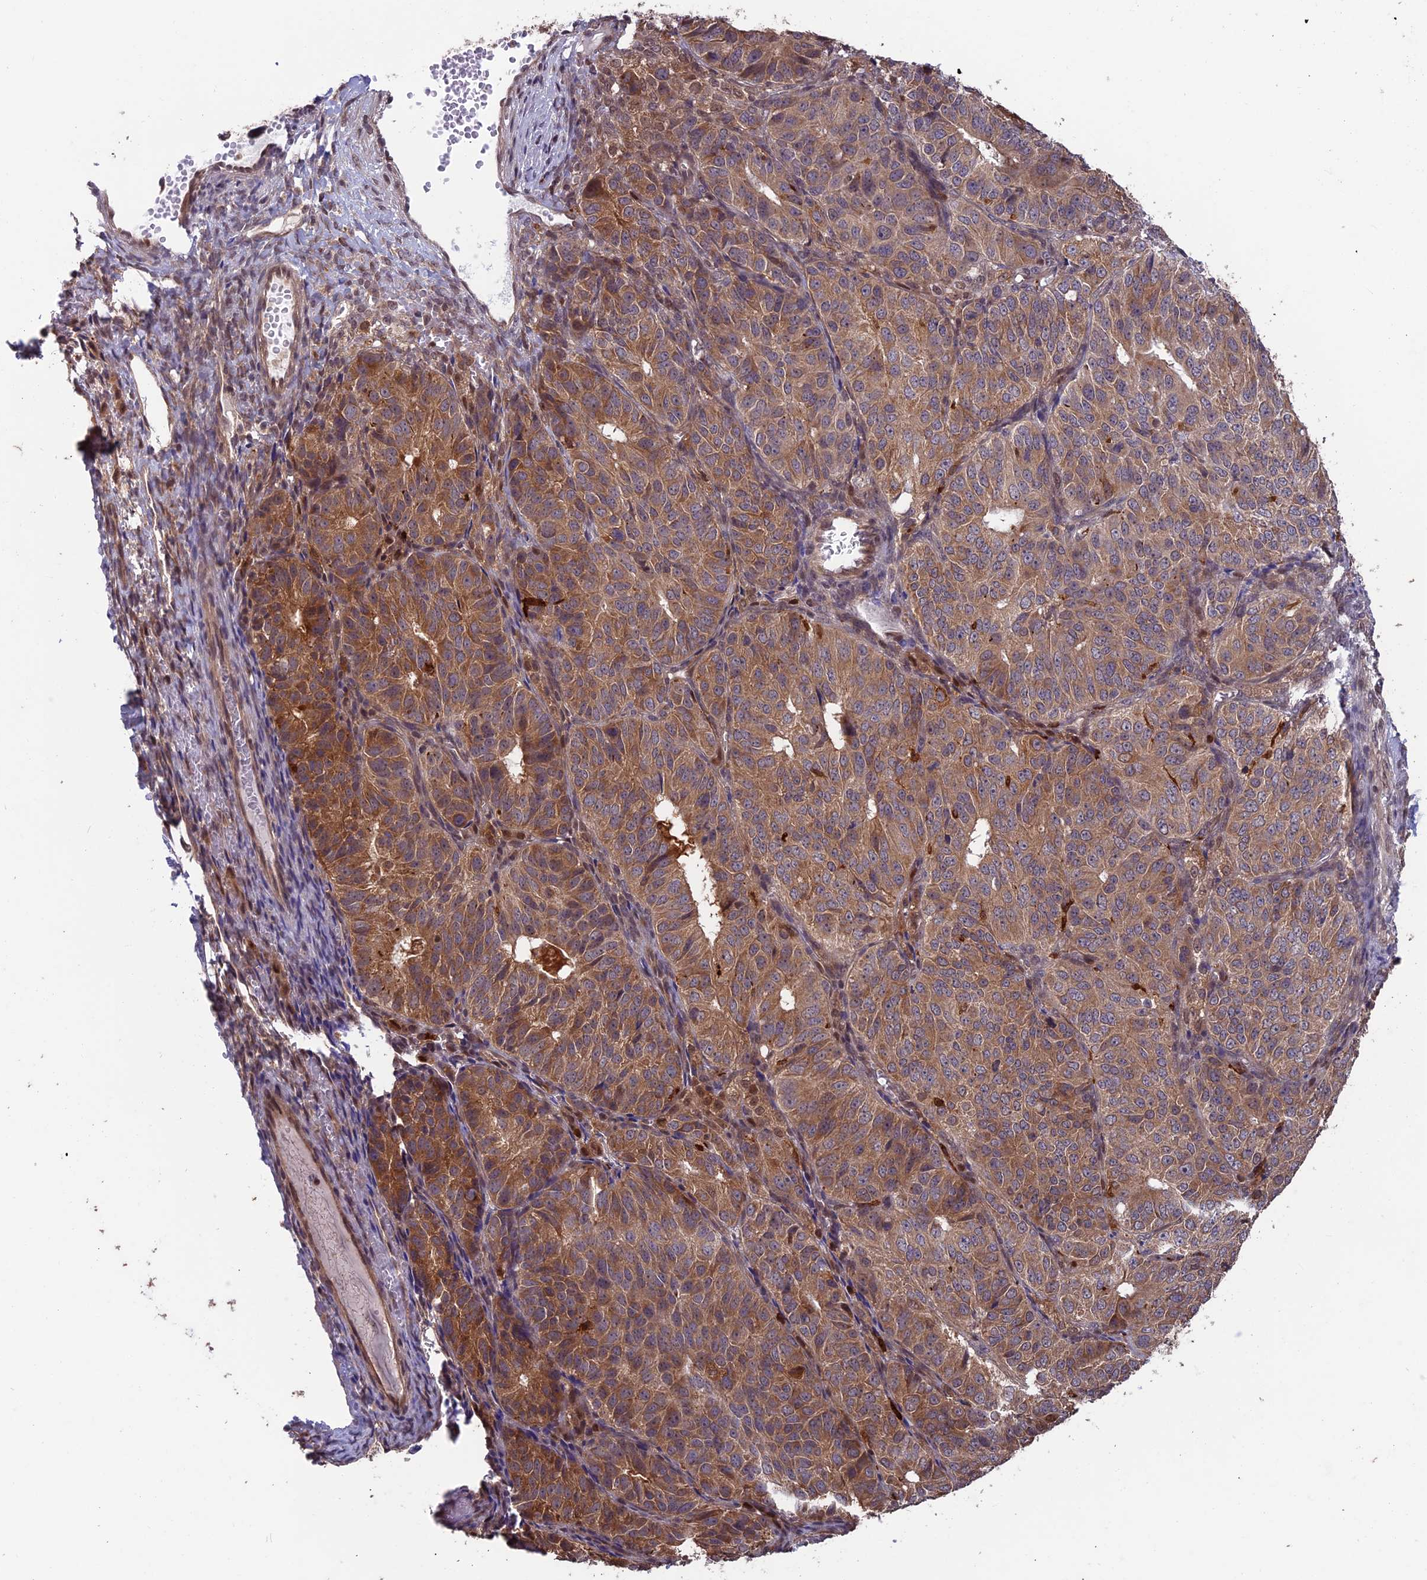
{"staining": {"intensity": "moderate", "quantity": ">75%", "location": "cytoplasmic/membranous"}, "tissue": "ovarian cancer", "cell_type": "Tumor cells", "image_type": "cancer", "snomed": [{"axis": "morphology", "description": "Carcinoma, endometroid"}, {"axis": "topography", "description": "Ovary"}], "caption": "About >75% of tumor cells in ovarian cancer reveal moderate cytoplasmic/membranous protein positivity as visualized by brown immunohistochemical staining.", "gene": "MAST2", "patient": {"sex": "female", "age": 51}}